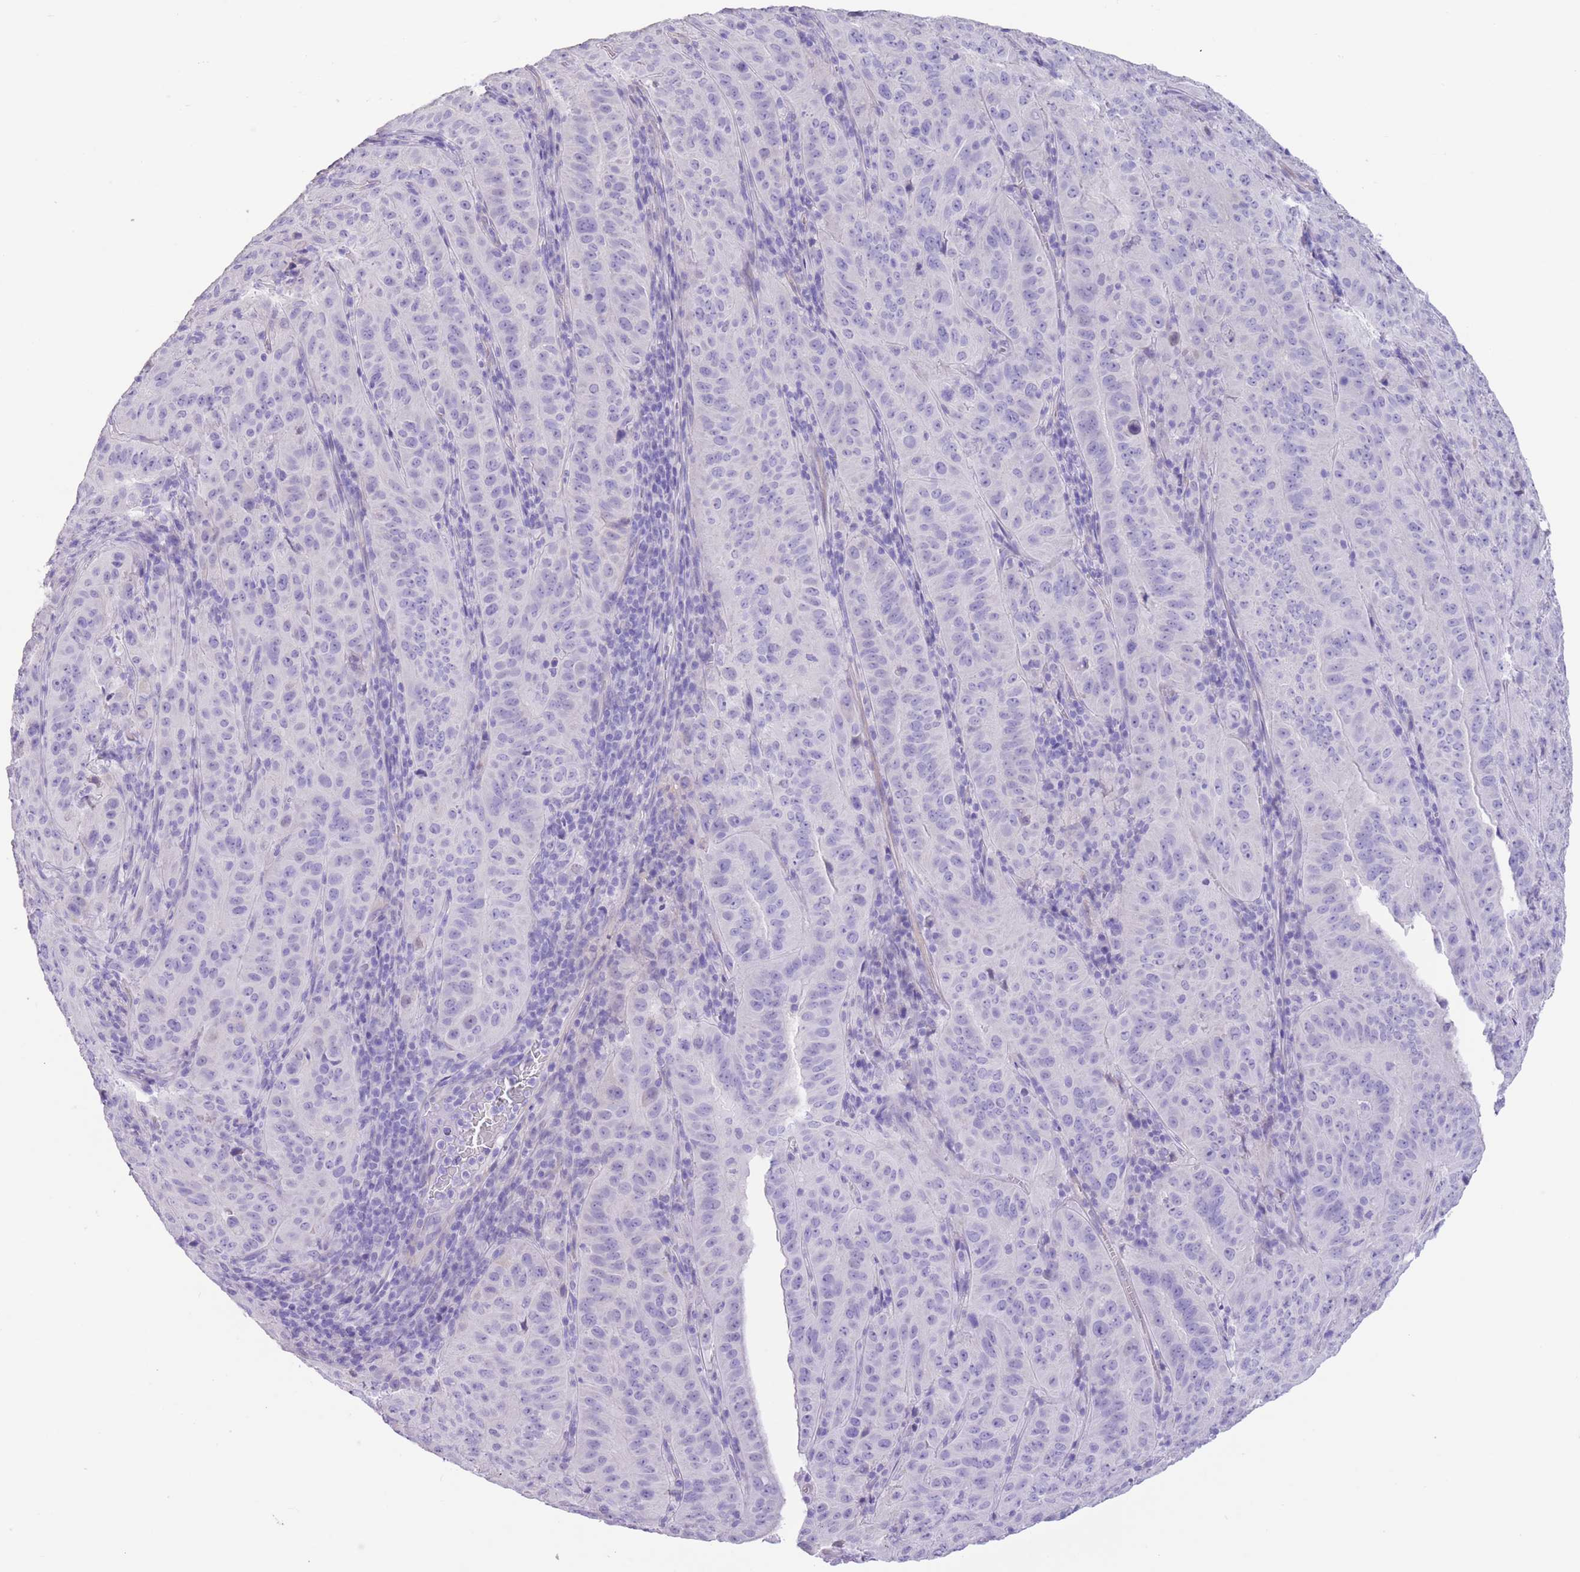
{"staining": {"intensity": "negative", "quantity": "none", "location": "none"}, "tissue": "pancreatic cancer", "cell_type": "Tumor cells", "image_type": "cancer", "snomed": [{"axis": "morphology", "description": "Adenocarcinoma, NOS"}, {"axis": "topography", "description": "Pancreas"}], "caption": "This is a image of immunohistochemistry (IHC) staining of pancreatic cancer (adenocarcinoma), which shows no staining in tumor cells.", "gene": "RAI2", "patient": {"sex": "male", "age": 63}}